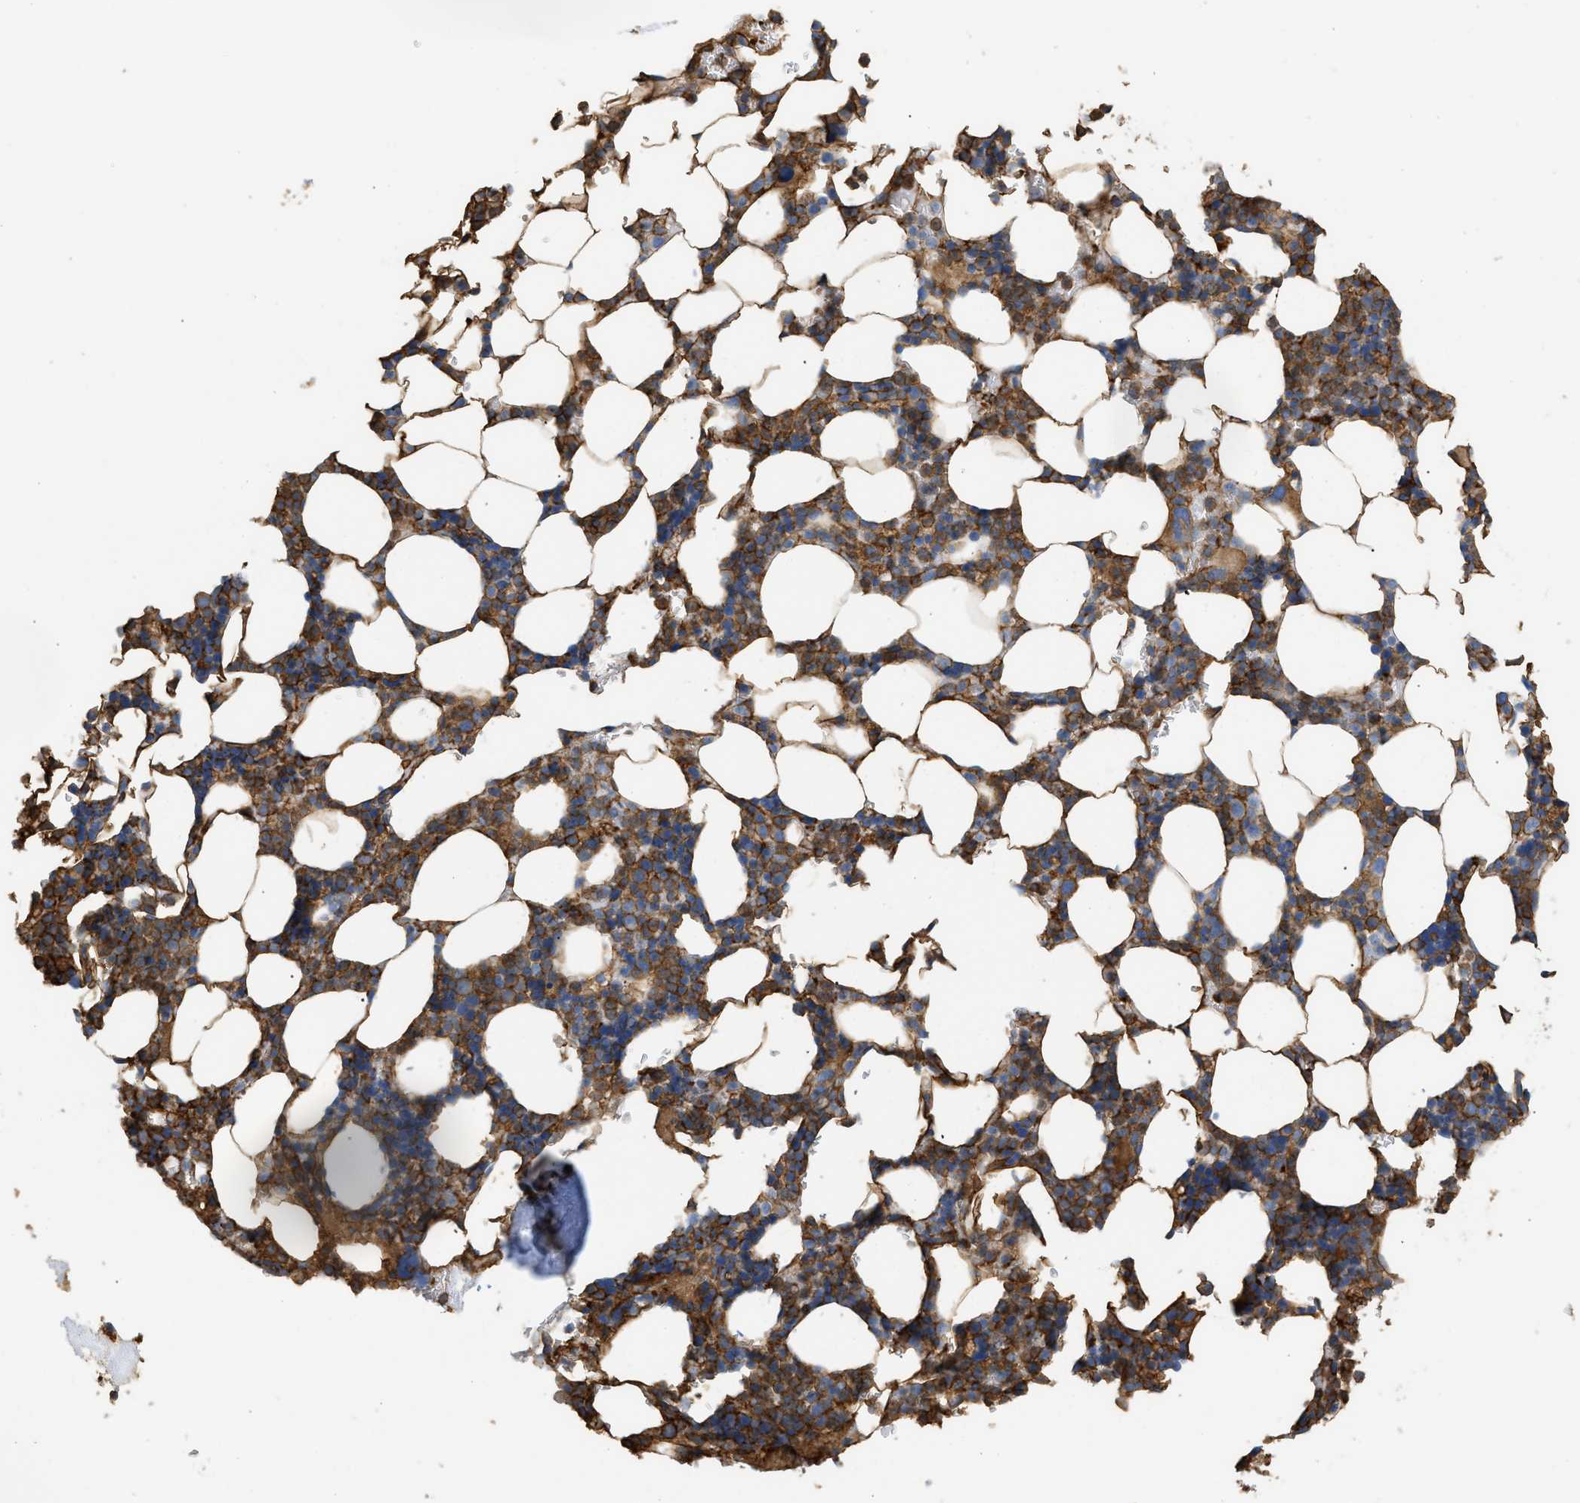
{"staining": {"intensity": "moderate", "quantity": ">75%", "location": "cytoplasmic/membranous"}, "tissue": "bone marrow", "cell_type": "Hematopoietic cells", "image_type": "normal", "snomed": [{"axis": "morphology", "description": "Normal tissue, NOS"}, {"axis": "topography", "description": "Bone marrow"}], "caption": "Protein analysis of benign bone marrow demonstrates moderate cytoplasmic/membranous expression in about >75% of hematopoietic cells.", "gene": "GNB4", "patient": {"sex": "female", "age": 81}}